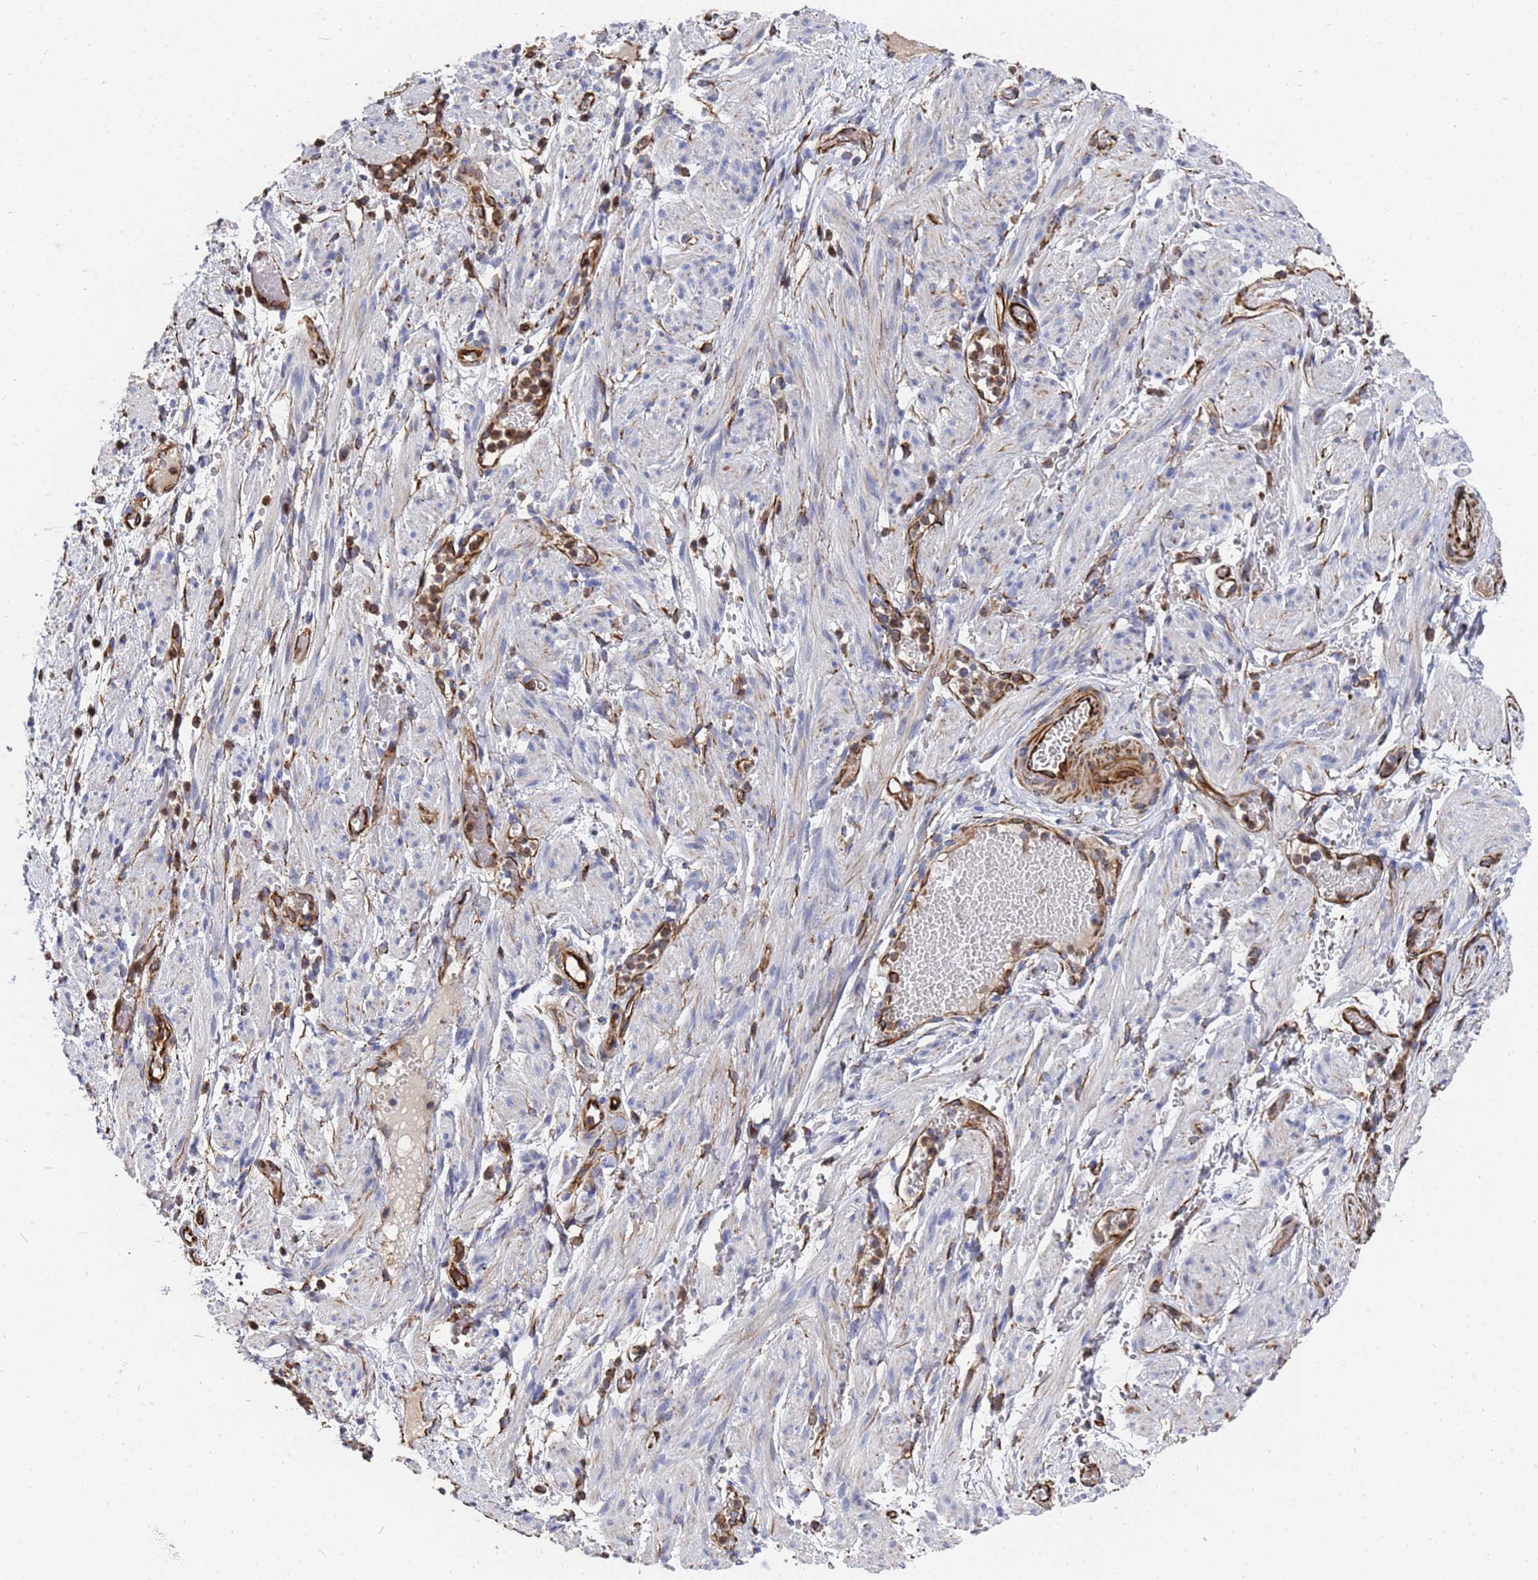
{"staining": {"intensity": "moderate", "quantity": ">75%", "location": "cytoplasmic/membranous"}, "tissue": "adipose tissue", "cell_type": "Adipocytes", "image_type": "normal", "snomed": [{"axis": "morphology", "description": "Normal tissue, NOS"}, {"axis": "topography", "description": "Smooth muscle"}, {"axis": "topography", "description": "Peripheral nerve tissue"}], "caption": "Human adipose tissue stained with a brown dye demonstrates moderate cytoplasmic/membranous positive expression in approximately >75% of adipocytes.", "gene": "SYT13", "patient": {"sex": "female", "age": 39}}